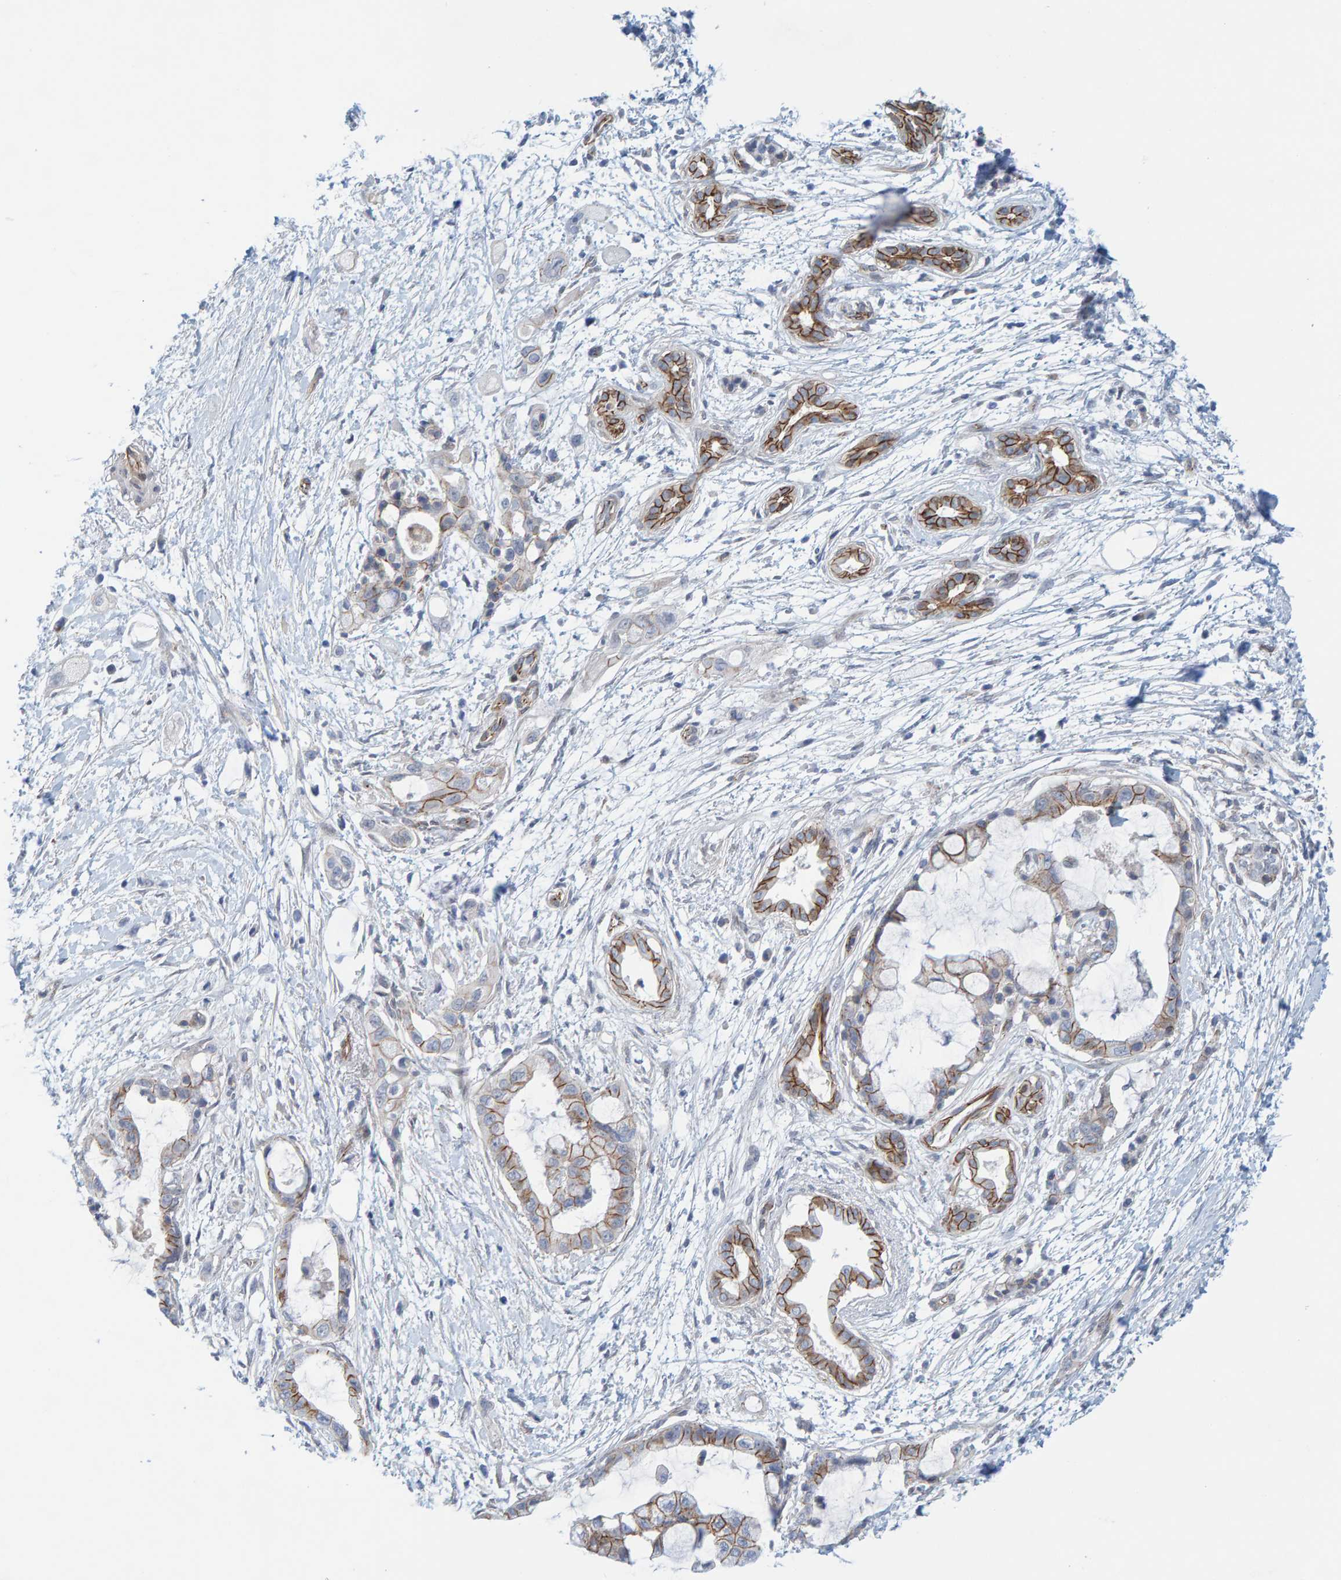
{"staining": {"intensity": "moderate", "quantity": "<25%", "location": "cytoplasmic/membranous"}, "tissue": "pancreatic cancer", "cell_type": "Tumor cells", "image_type": "cancer", "snomed": [{"axis": "morphology", "description": "Adenocarcinoma, NOS"}, {"axis": "topography", "description": "Pancreas"}], "caption": "Approximately <25% of tumor cells in adenocarcinoma (pancreatic) exhibit moderate cytoplasmic/membranous protein expression as visualized by brown immunohistochemical staining.", "gene": "KRBA2", "patient": {"sex": "male", "age": 59}}